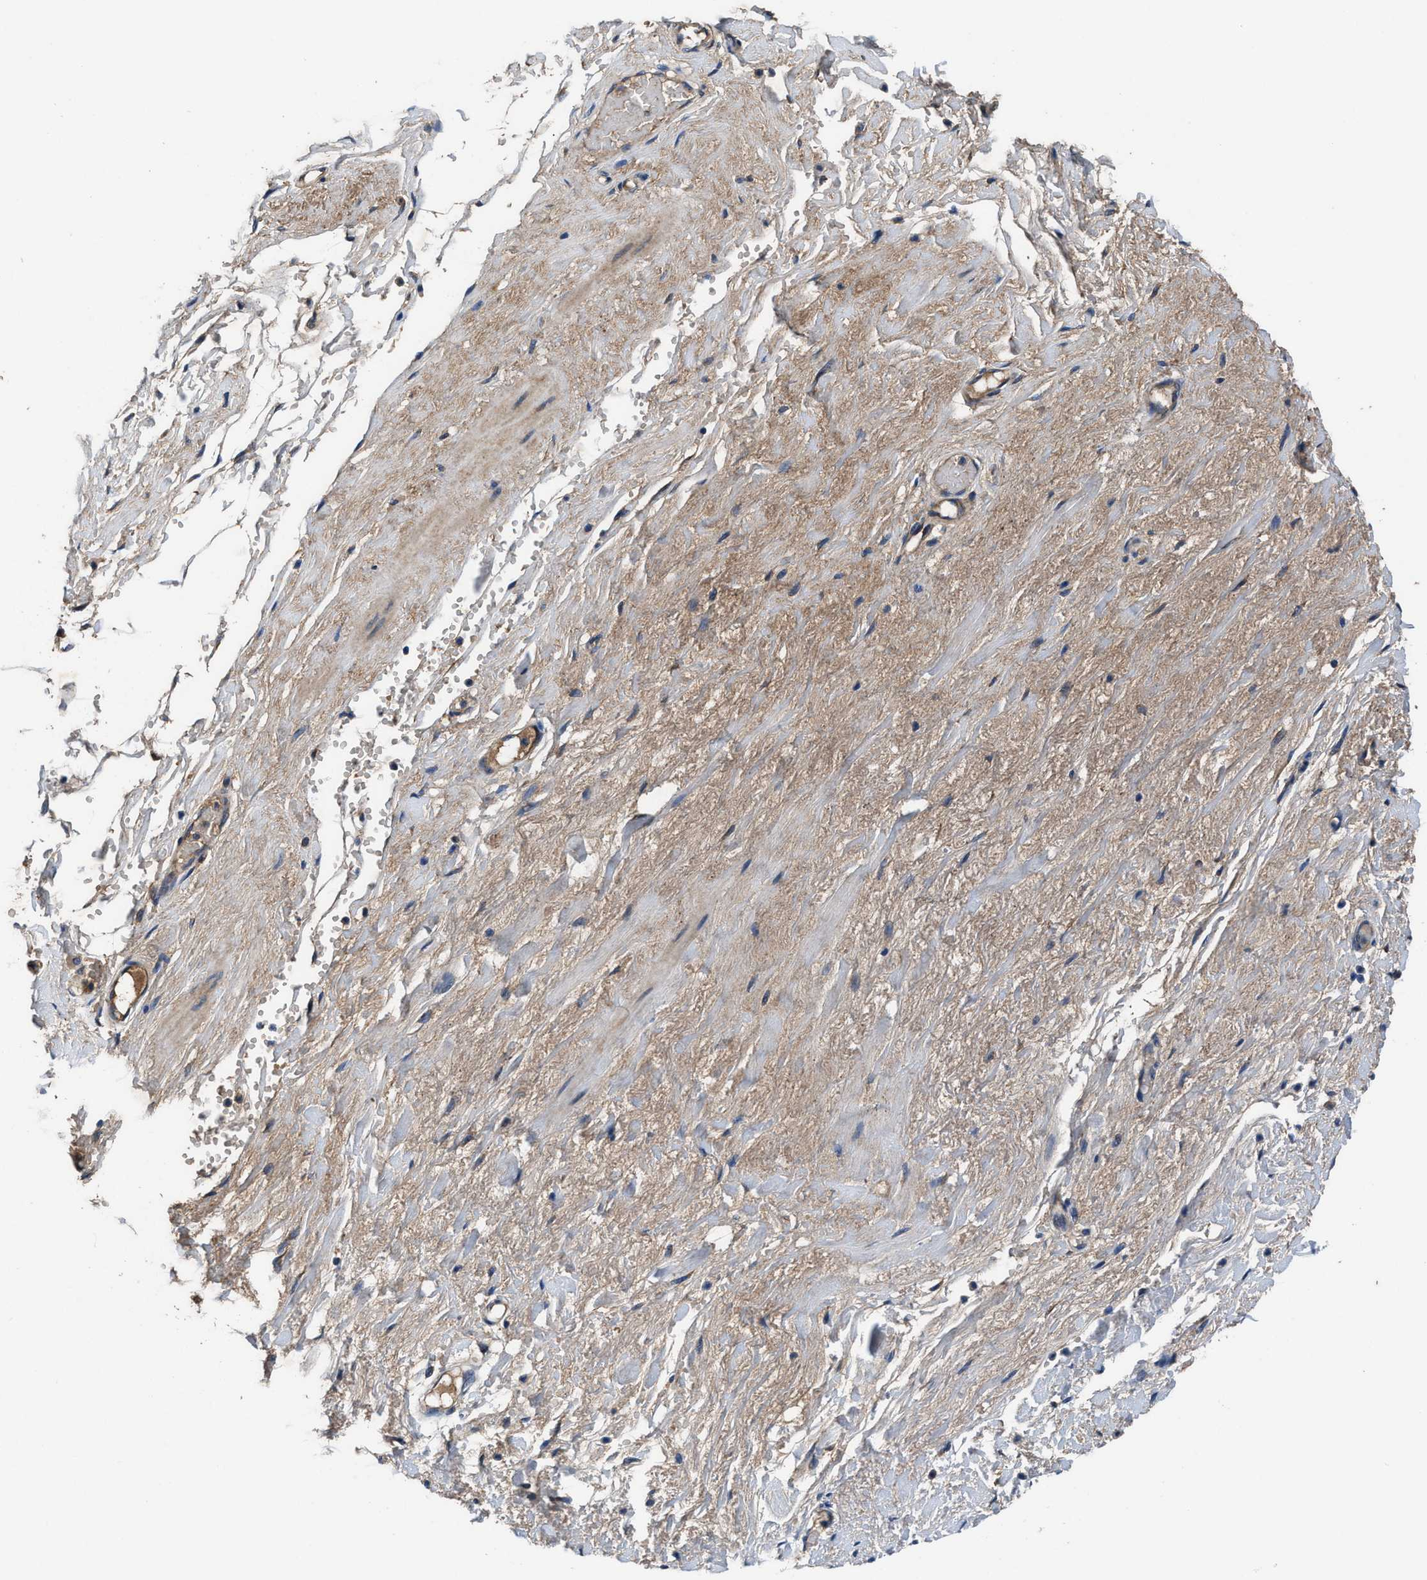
{"staining": {"intensity": "moderate", "quantity": "25%-75%", "location": "cytoplasmic/membranous"}, "tissue": "adipose tissue", "cell_type": "Adipocytes", "image_type": "normal", "snomed": [{"axis": "morphology", "description": "Normal tissue, NOS"}, {"axis": "topography", "description": "Soft tissue"}], "caption": "Adipose tissue stained with a brown dye reveals moderate cytoplasmic/membranous positive positivity in about 25%-75% of adipocytes.", "gene": "IDNK", "patient": {"sex": "male", "age": 72}}